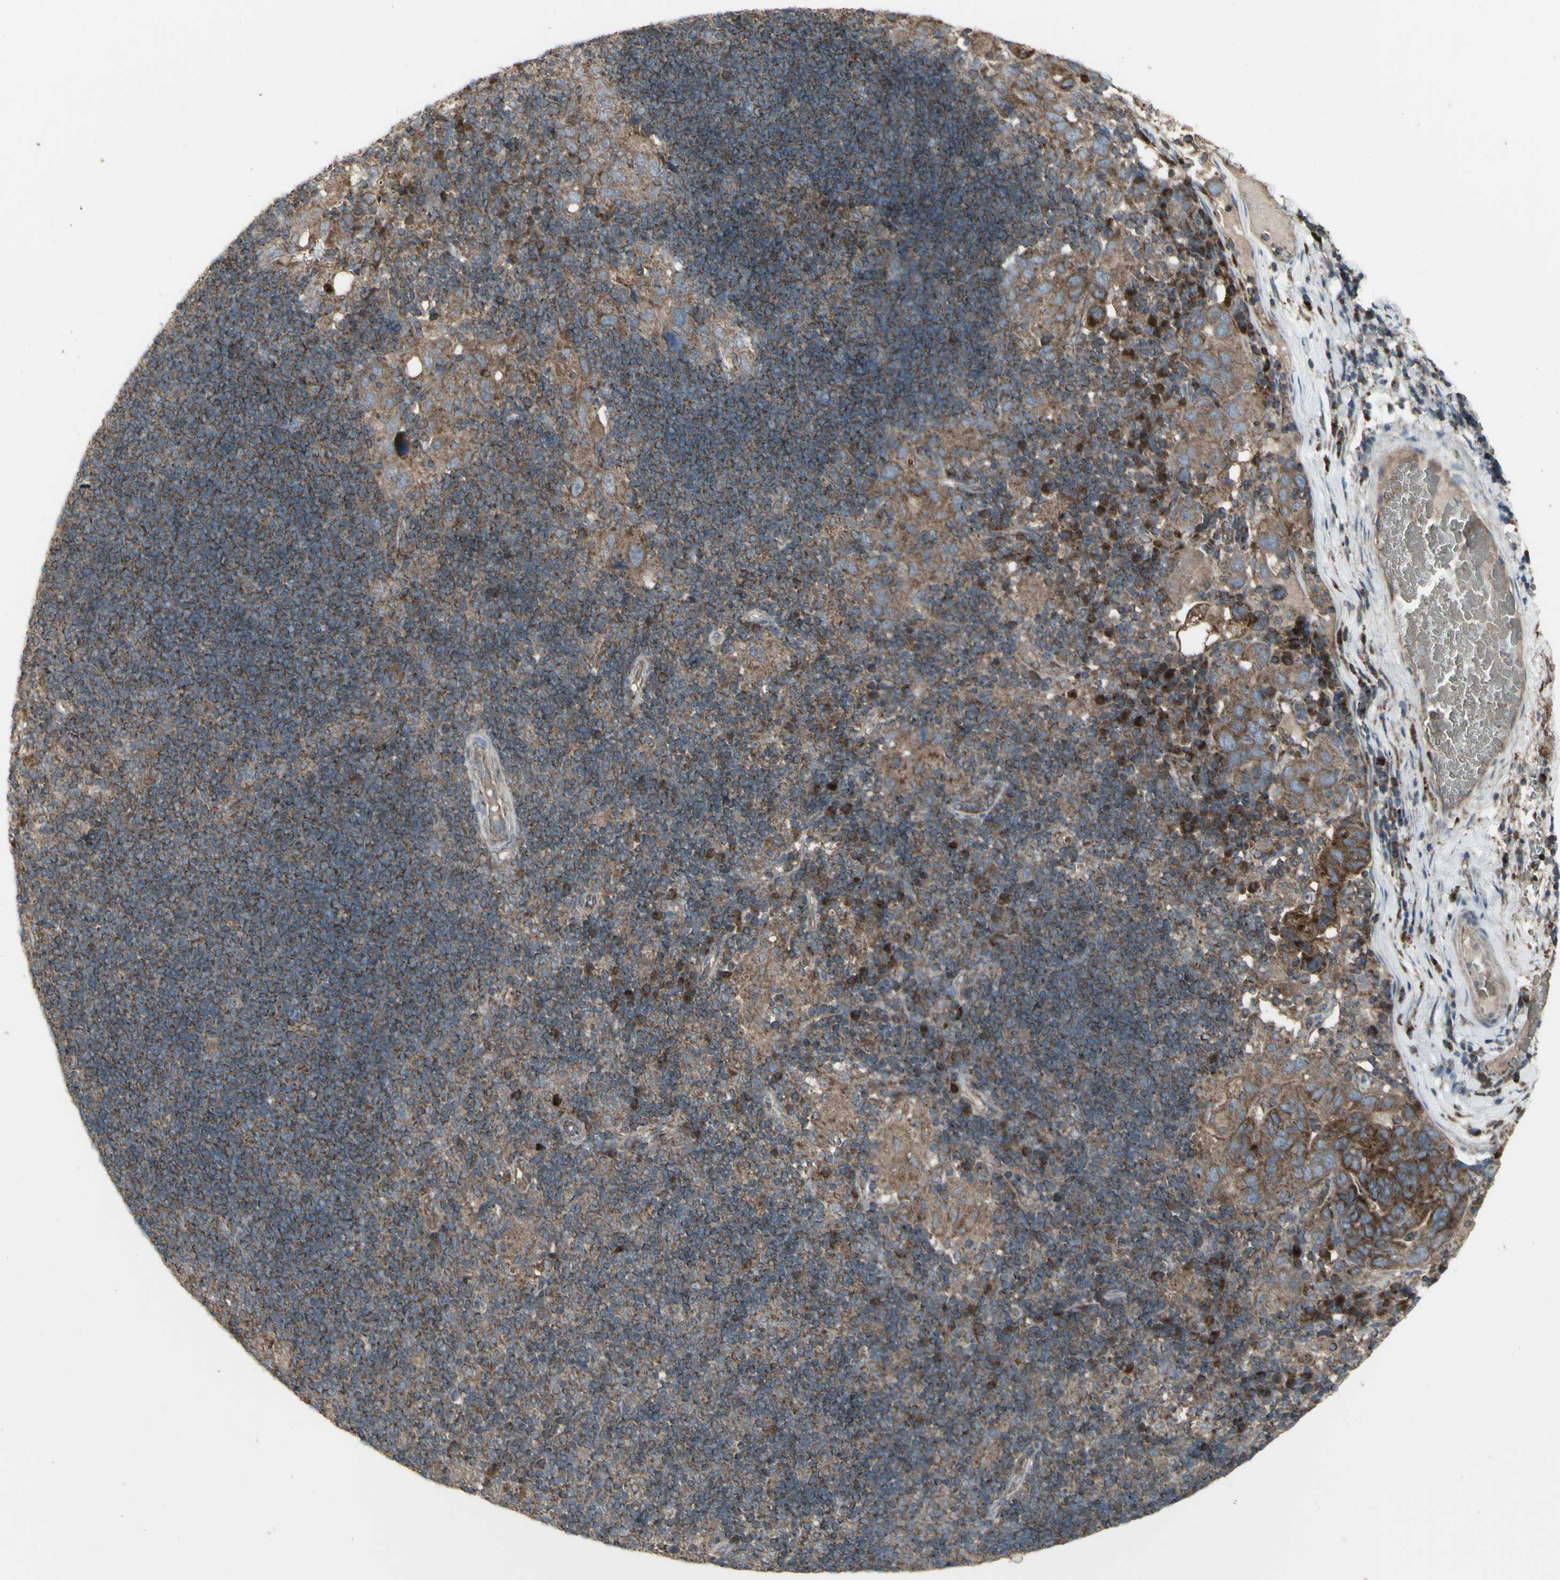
{"staining": {"intensity": "moderate", "quantity": ">75%", "location": "cytoplasmic/membranous"}, "tissue": "adipose tissue", "cell_type": "Adipocytes", "image_type": "normal", "snomed": [{"axis": "morphology", "description": "Normal tissue, NOS"}, {"axis": "morphology", "description": "Adenocarcinoma, NOS"}, {"axis": "topography", "description": "Esophagus"}], "caption": "A micrograph showing moderate cytoplasmic/membranous expression in about >75% of adipocytes in benign adipose tissue, as visualized by brown immunohistochemical staining.", "gene": "SHC1", "patient": {"sex": "male", "age": 62}}